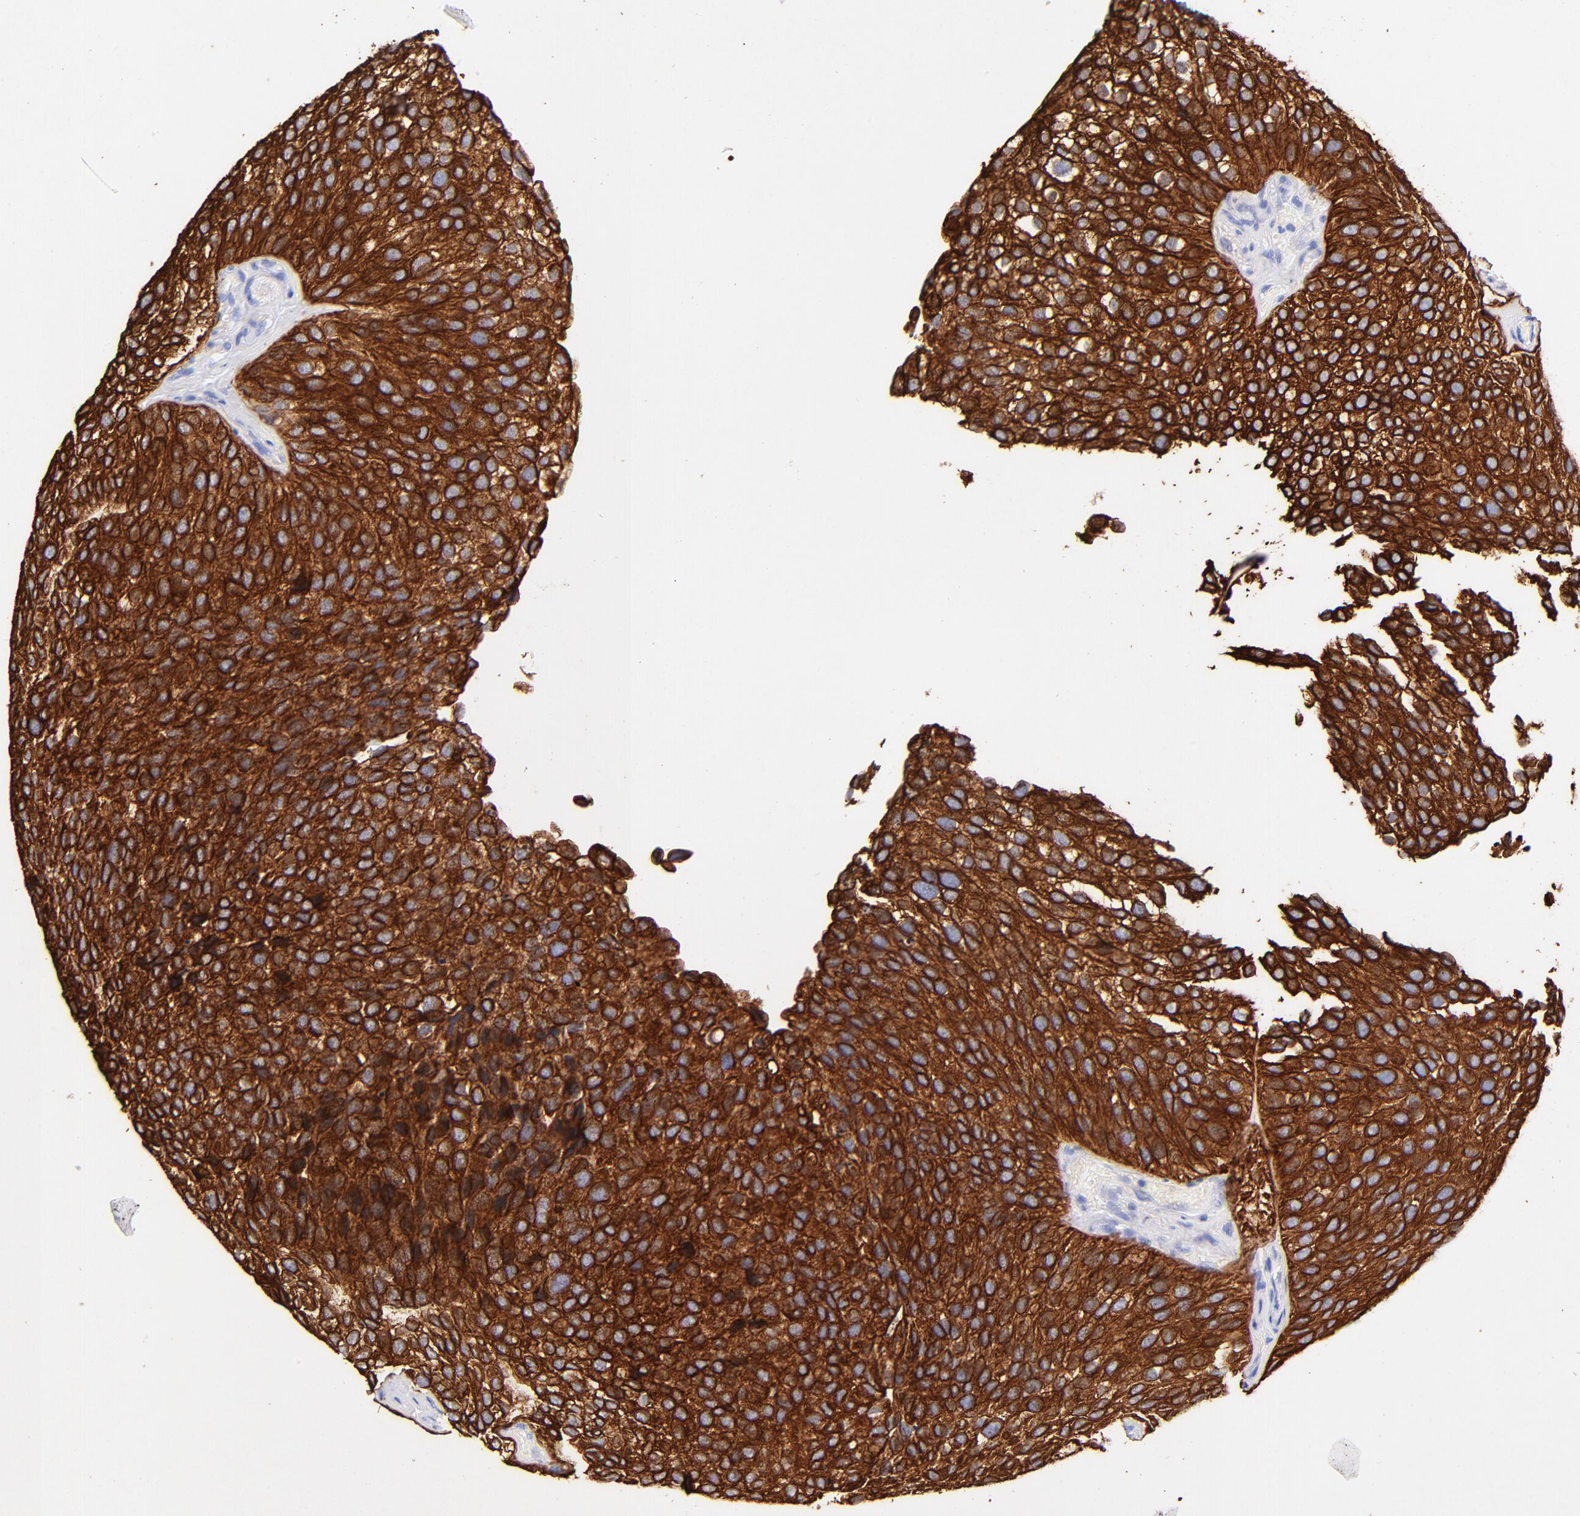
{"staining": {"intensity": "strong", "quantity": ">75%", "location": "cytoplasmic/membranous"}, "tissue": "urothelial cancer", "cell_type": "Tumor cells", "image_type": "cancer", "snomed": [{"axis": "morphology", "description": "Urothelial carcinoma, High grade"}, {"axis": "topography", "description": "Urinary bladder"}], "caption": "Brown immunohistochemical staining in human high-grade urothelial carcinoma exhibits strong cytoplasmic/membranous staining in about >75% of tumor cells.", "gene": "KRT19", "patient": {"sex": "male", "age": 72}}